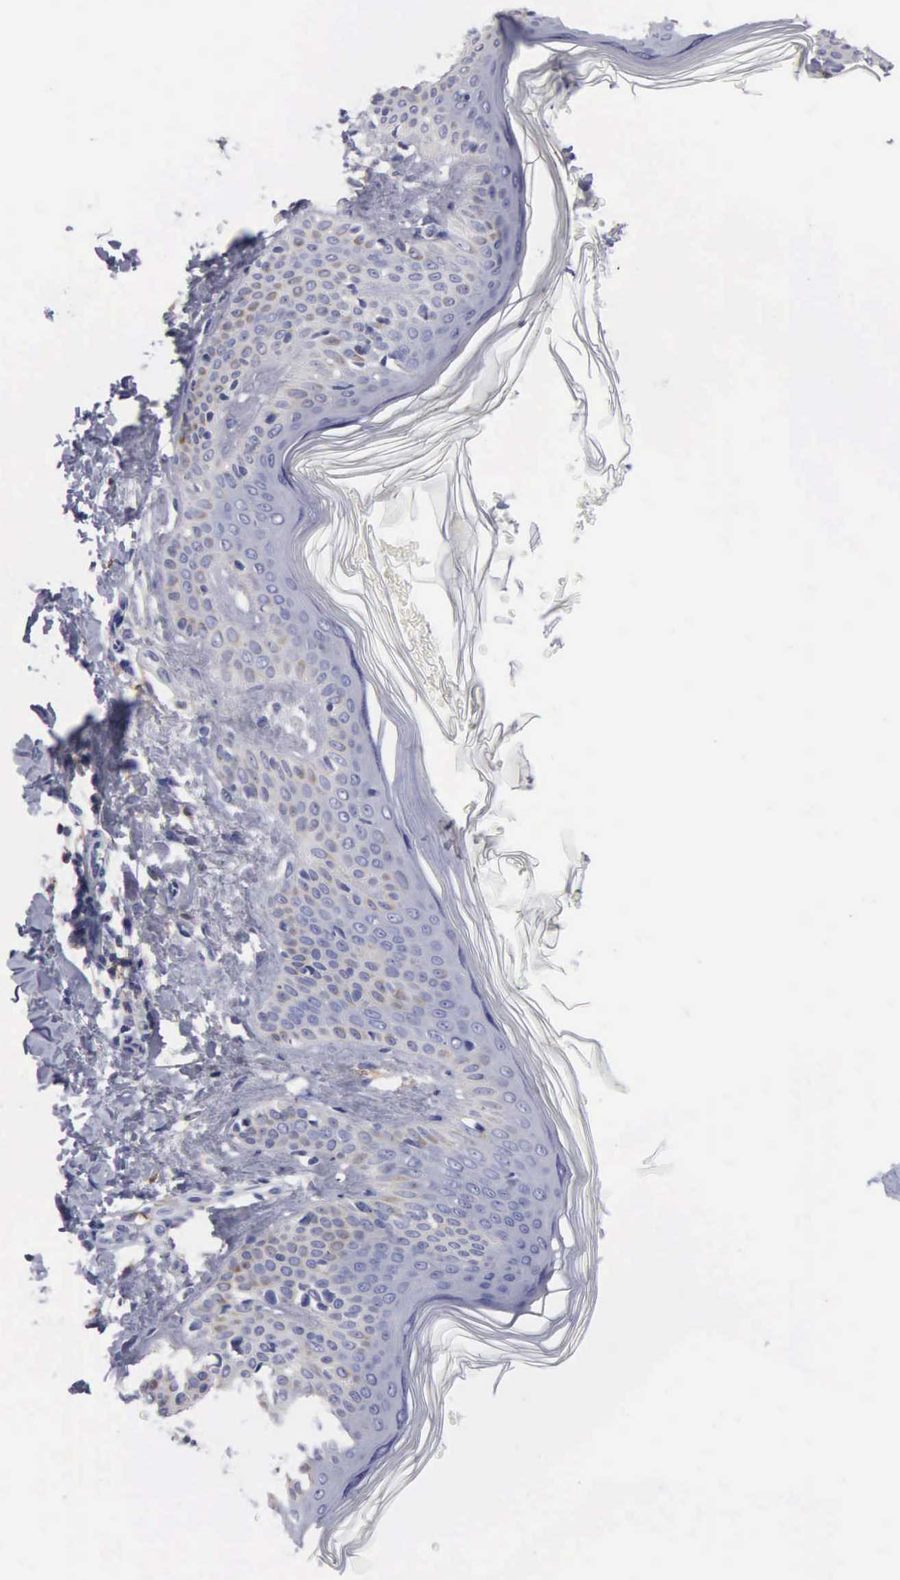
{"staining": {"intensity": "negative", "quantity": "none", "location": "none"}, "tissue": "melanoma", "cell_type": "Tumor cells", "image_type": "cancer", "snomed": [{"axis": "morphology", "description": "Malignant melanoma, NOS"}, {"axis": "topography", "description": "Skin"}], "caption": "This histopathology image is of malignant melanoma stained with IHC to label a protein in brown with the nuclei are counter-stained blue. There is no positivity in tumor cells. (DAB immunohistochemistry (IHC), high magnification).", "gene": "PTGS2", "patient": {"sex": "male", "age": 45}}